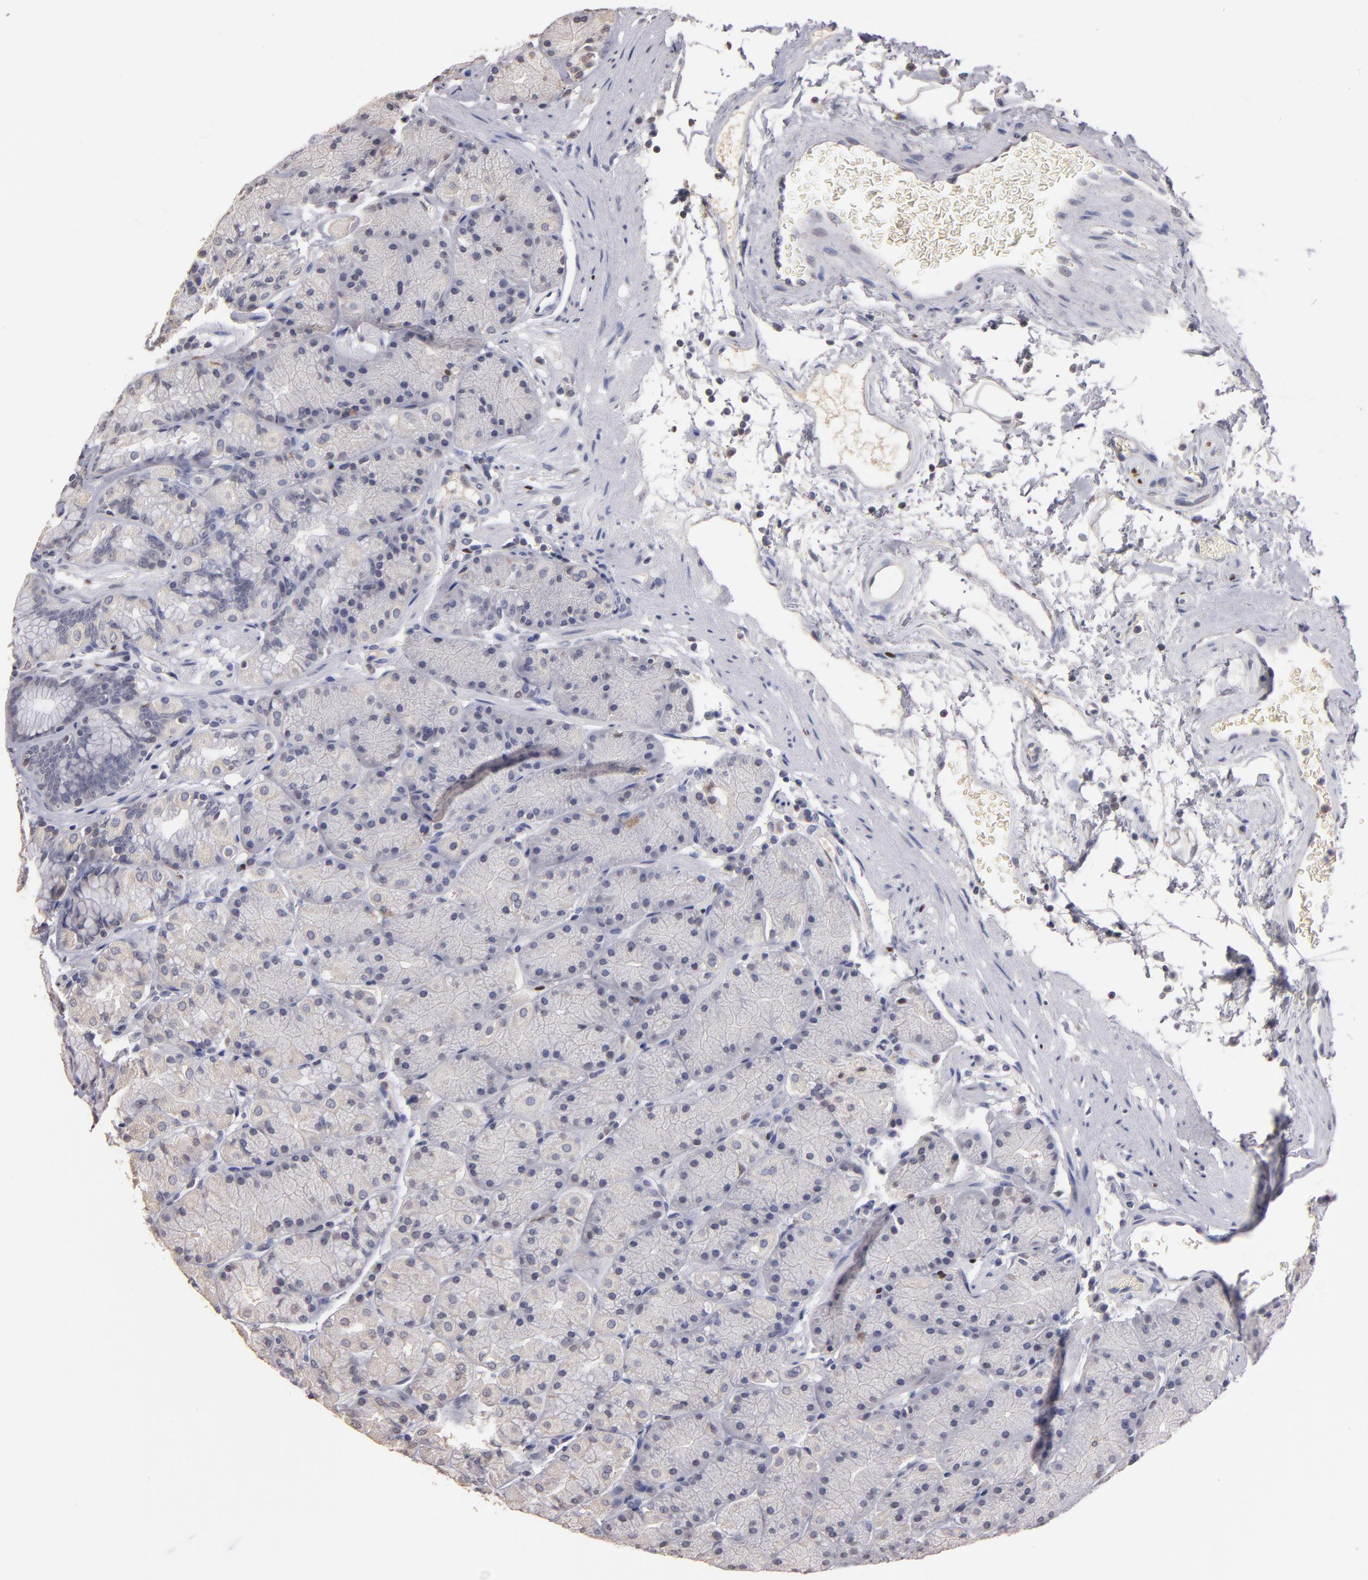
{"staining": {"intensity": "negative", "quantity": "none", "location": "none"}, "tissue": "stomach", "cell_type": "Glandular cells", "image_type": "normal", "snomed": [{"axis": "morphology", "description": "Normal tissue, NOS"}, {"axis": "topography", "description": "Stomach, upper"}, {"axis": "topography", "description": "Stomach"}], "caption": "DAB (3,3'-diaminobenzidine) immunohistochemical staining of unremarkable stomach reveals no significant positivity in glandular cells.", "gene": "SOX10", "patient": {"sex": "male", "age": 76}}